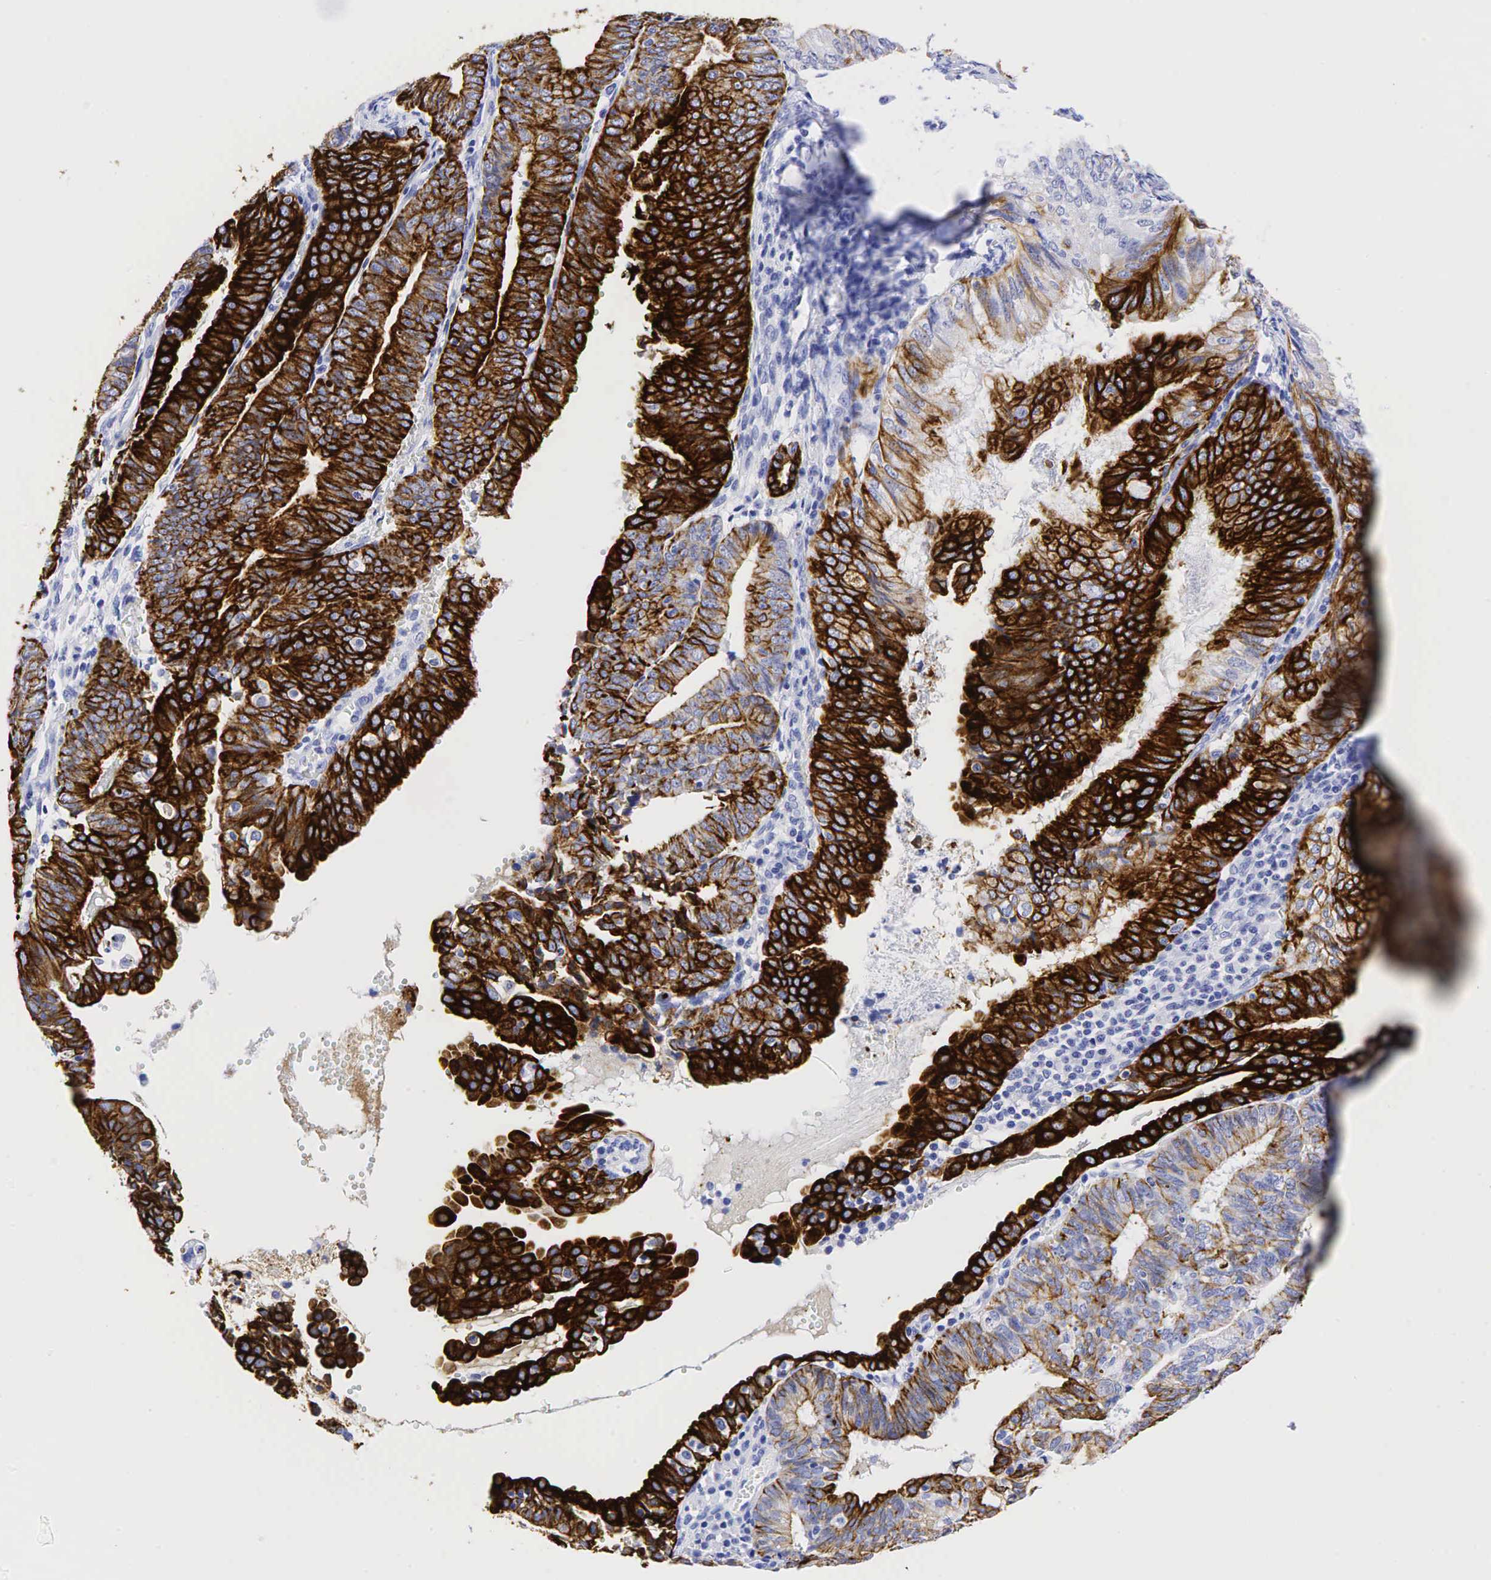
{"staining": {"intensity": "strong", "quantity": ">75%", "location": "cytoplasmic/membranous"}, "tissue": "endometrial cancer", "cell_type": "Tumor cells", "image_type": "cancer", "snomed": [{"axis": "morphology", "description": "Adenocarcinoma, NOS"}, {"axis": "topography", "description": "Endometrium"}], "caption": "This image displays immunohistochemistry (IHC) staining of endometrial cancer, with high strong cytoplasmic/membranous expression in about >75% of tumor cells.", "gene": "KRT7", "patient": {"sex": "female", "age": 66}}